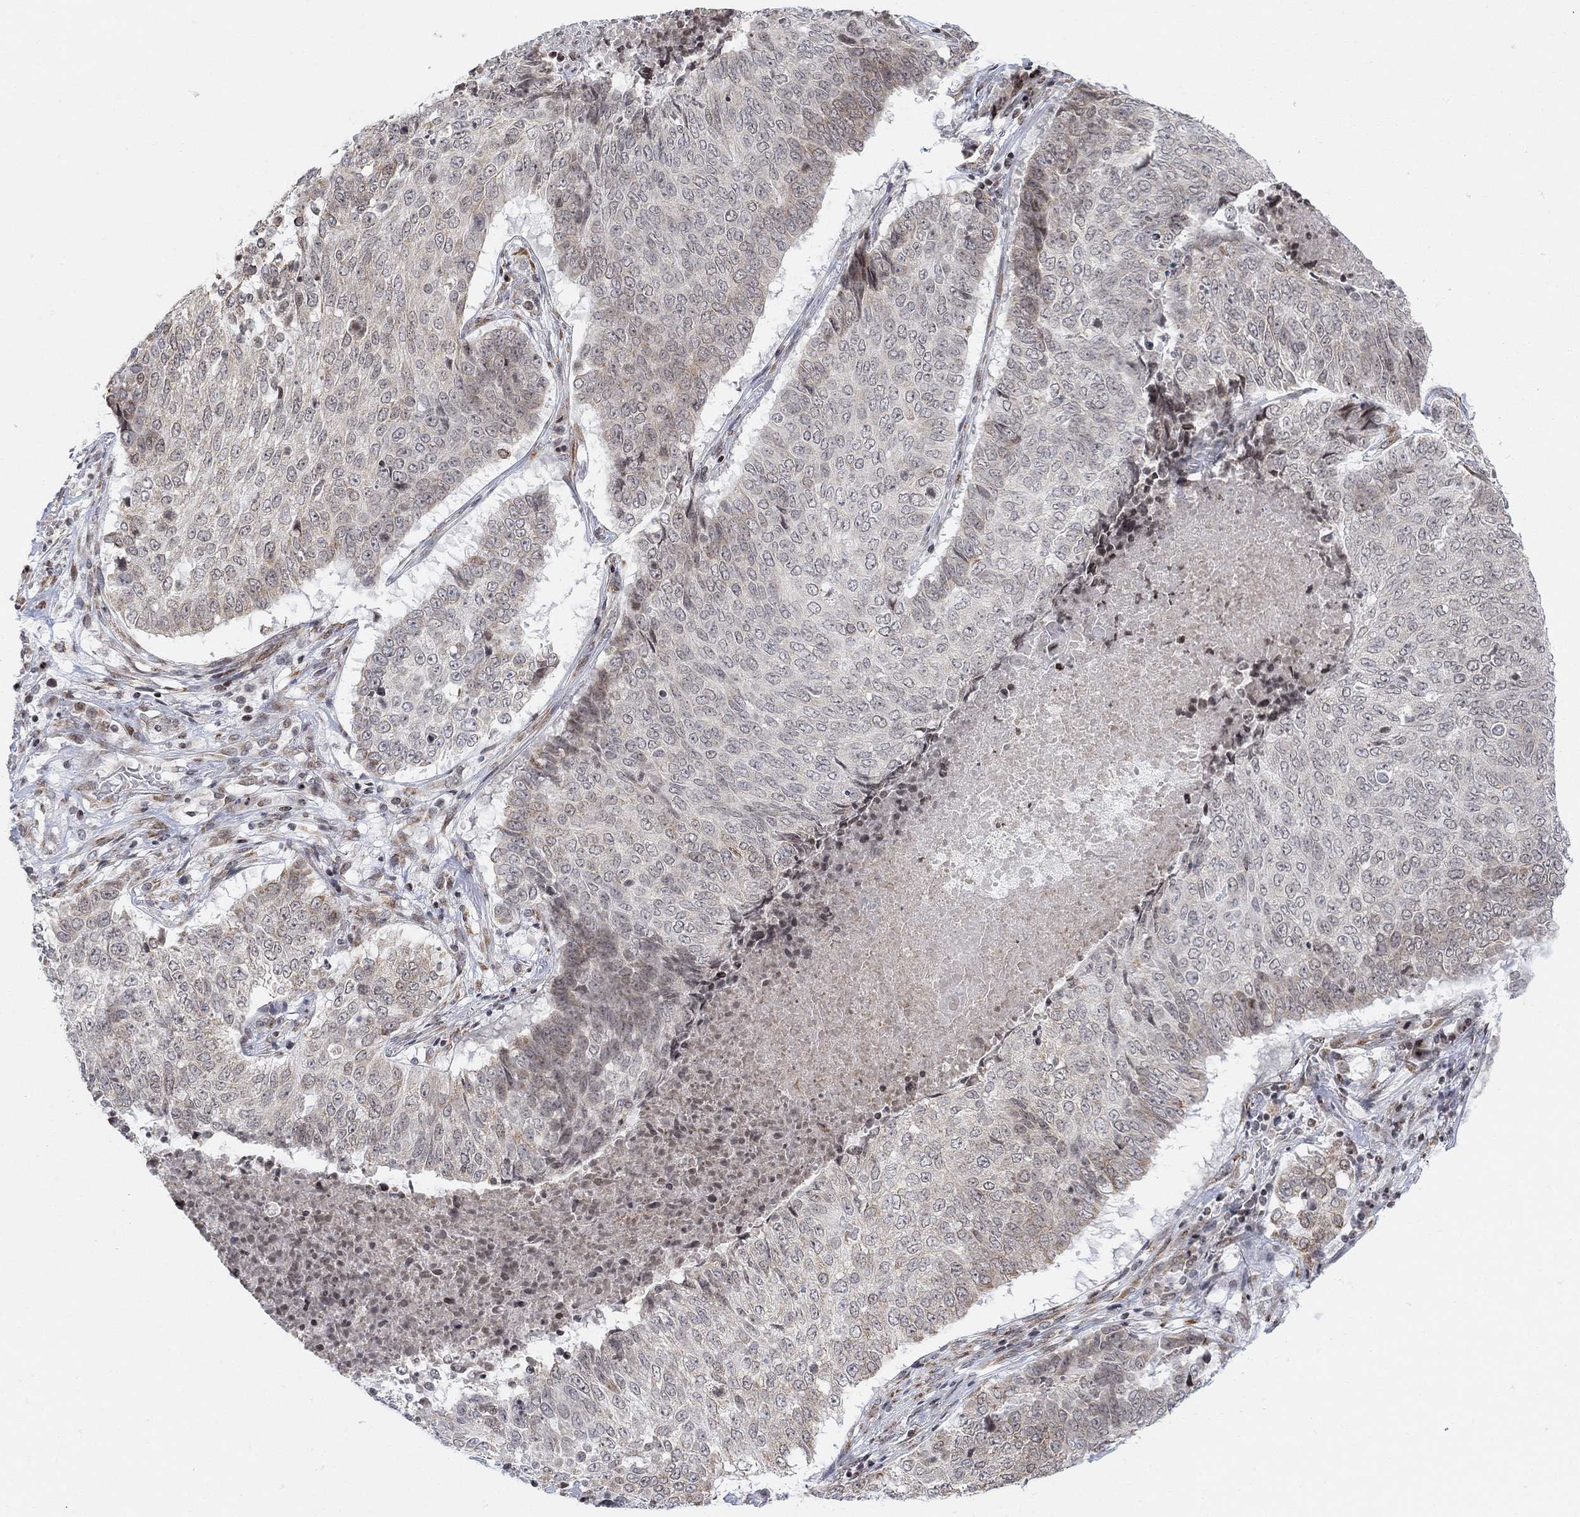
{"staining": {"intensity": "weak", "quantity": "<25%", "location": "cytoplasmic/membranous"}, "tissue": "lung cancer", "cell_type": "Tumor cells", "image_type": "cancer", "snomed": [{"axis": "morphology", "description": "Squamous cell carcinoma, NOS"}, {"axis": "topography", "description": "Lung"}], "caption": "Immunohistochemistry micrograph of neoplastic tissue: human lung squamous cell carcinoma stained with DAB exhibits no significant protein expression in tumor cells. The staining is performed using DAB brown chromogen with nuclei counter-stained in using hematoxylin.", "gene": "ABHD14A", "patient": {"sex": "male", "age": 64}}